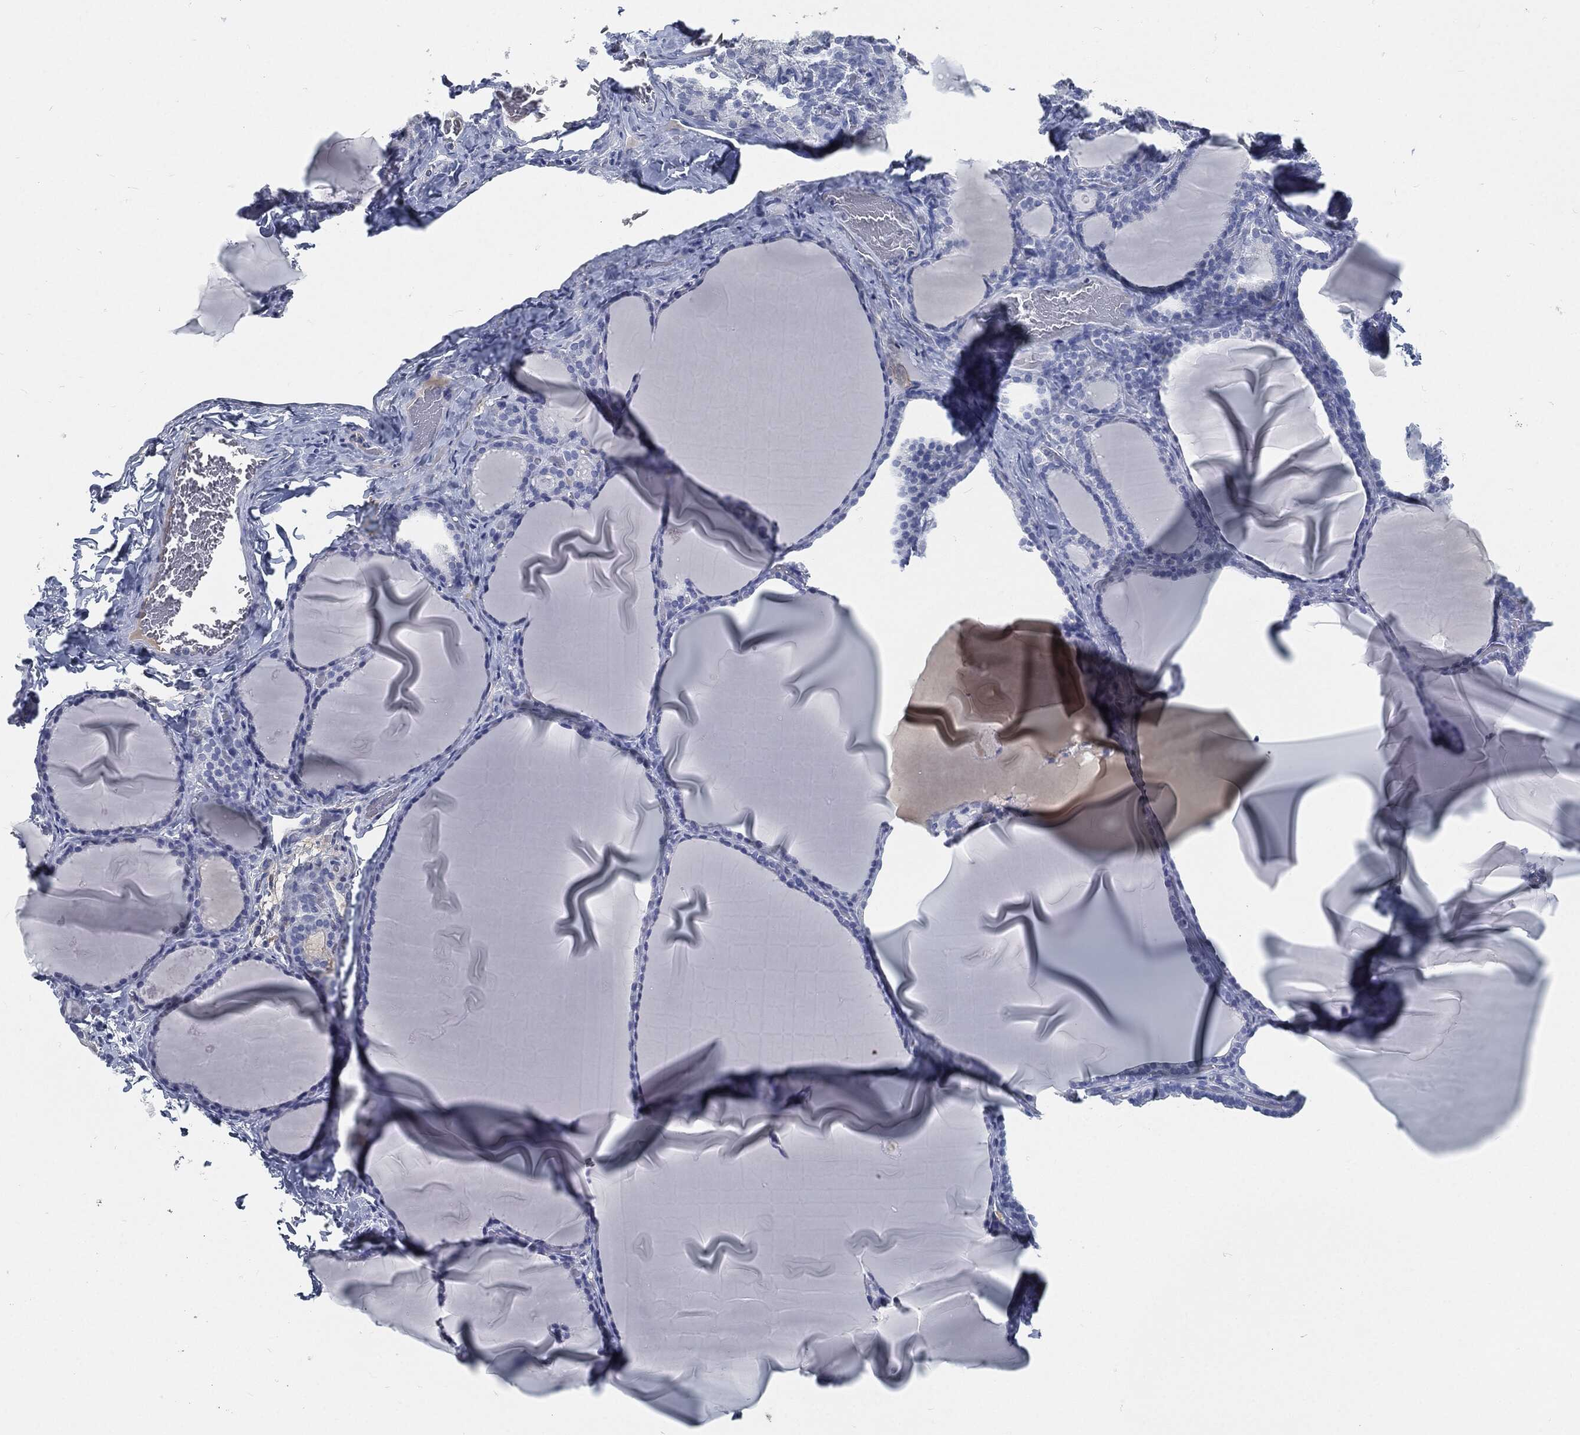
{"staining": {"intensity": "negative", "quantity": "none", "location": "none"}, "tissue": "thyroid gland", "cell_type": "Glandular cells", "image_type": "normal", "snomed": [{"axis": "morphology", "description": "Normal tissue, NOS"}, {"axis": "morphology", "description": "Hyperplasia, NOS"}, {"axis": "topography", "description": "Thyroid gland"}], "caption": "IHC histopathology image of benign thyroid gland: thyroid gland stained with DAB shows no significant protein expression in glandular cells.", "gene": "MST1", "patient": {"sex": "female", "age": 27}}